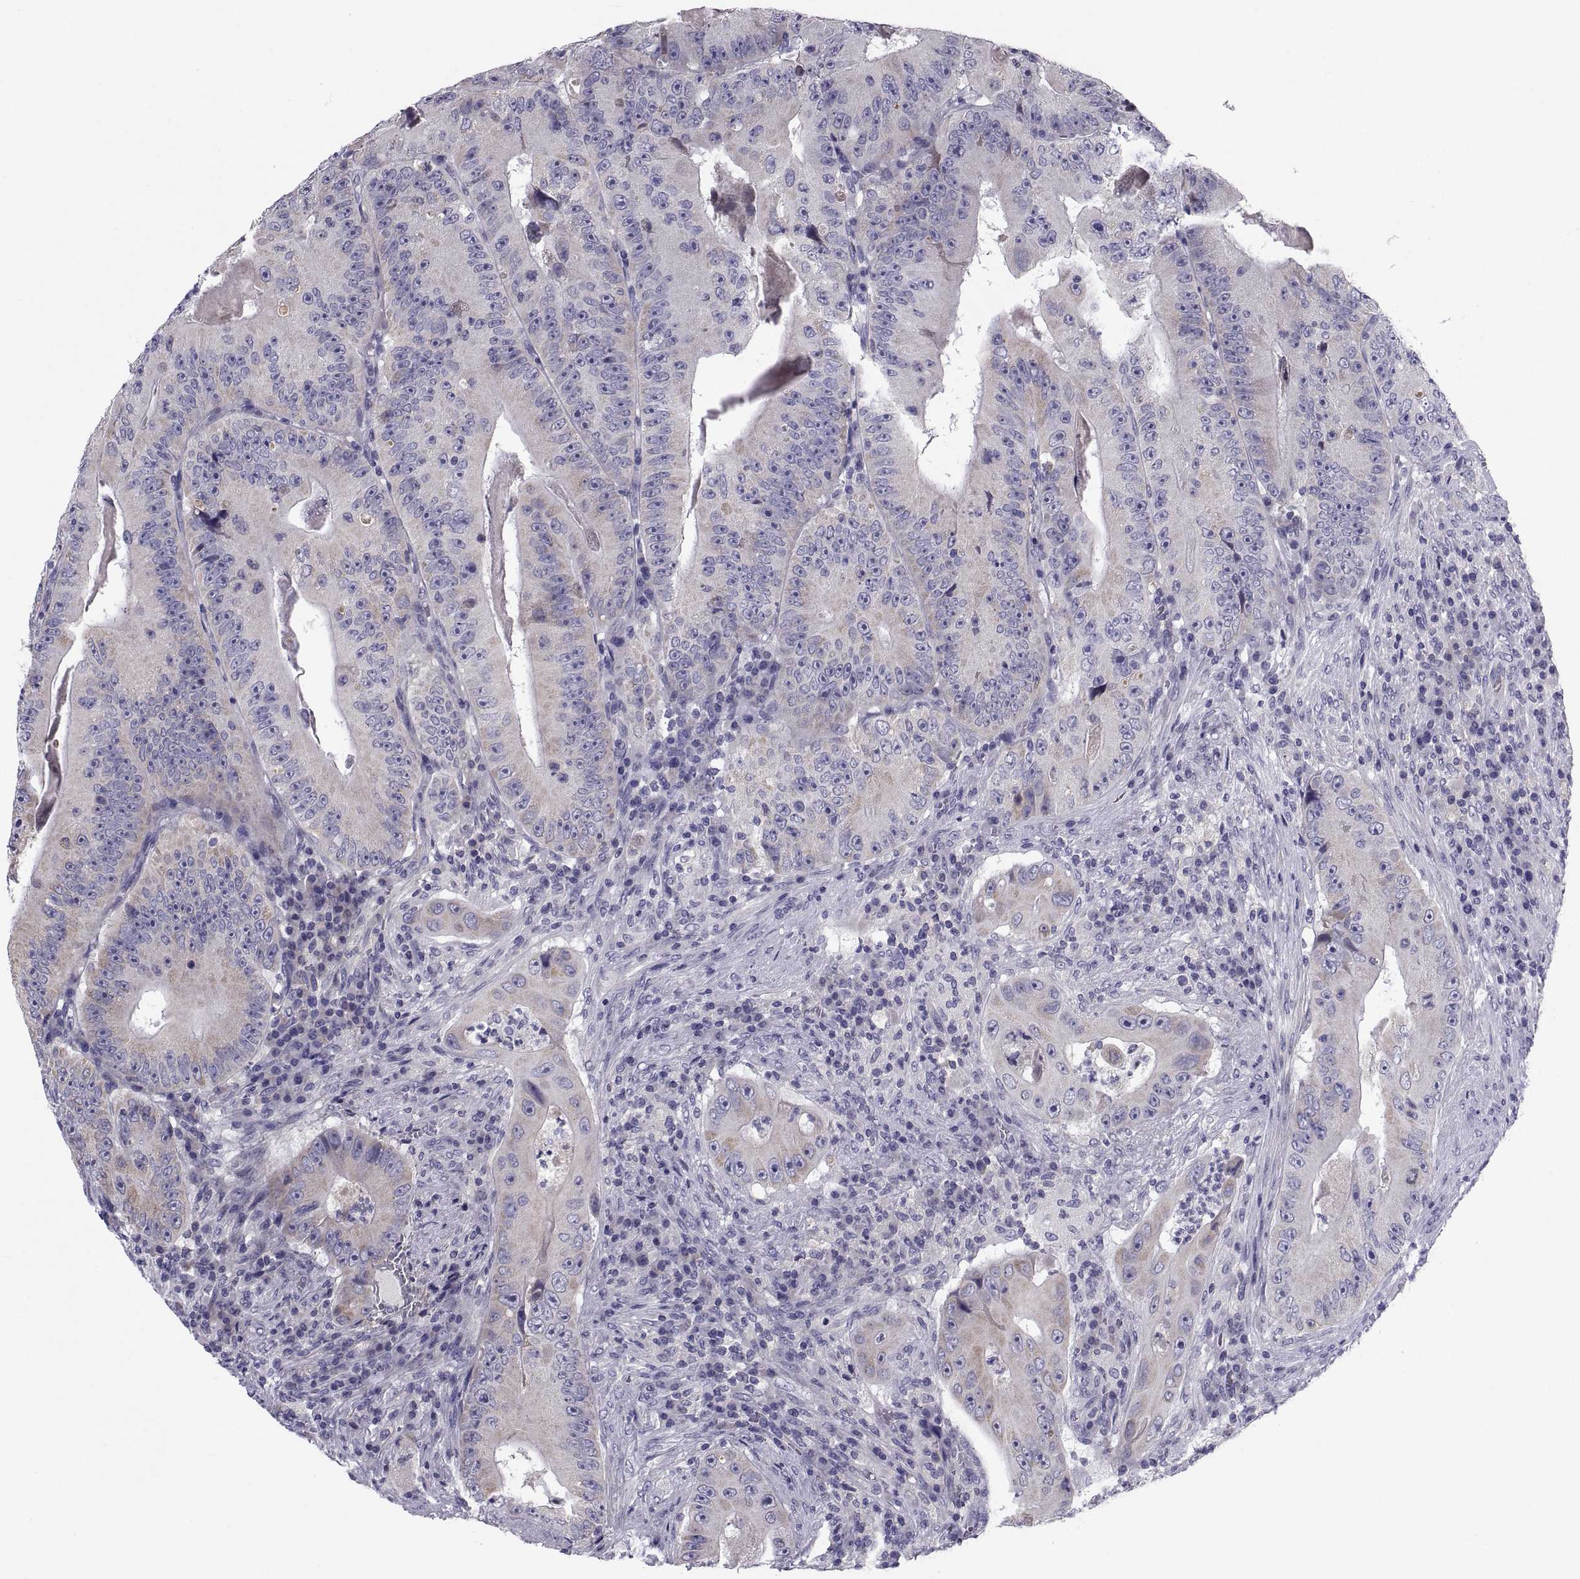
{"staining": {"intensity": "weak", "quantity": "<25%", "location": "cytoplasmic/membranous"}, "tissue": "colorectal cancer", "cell_type": "Tumor cells", "image_type": "cancer", "snomed": [{"axis": "morphology", "description": "Adenocarcinoma, NOS"}, {"axis": "topography", "description": "Colon"}], "caption": "The micrograph demonstrates no staining of tumor cells in colorectal cancer (adenocarcinoma).", "gene": "PDZRN4", "patient": {"sex": "female", "age": 86}}